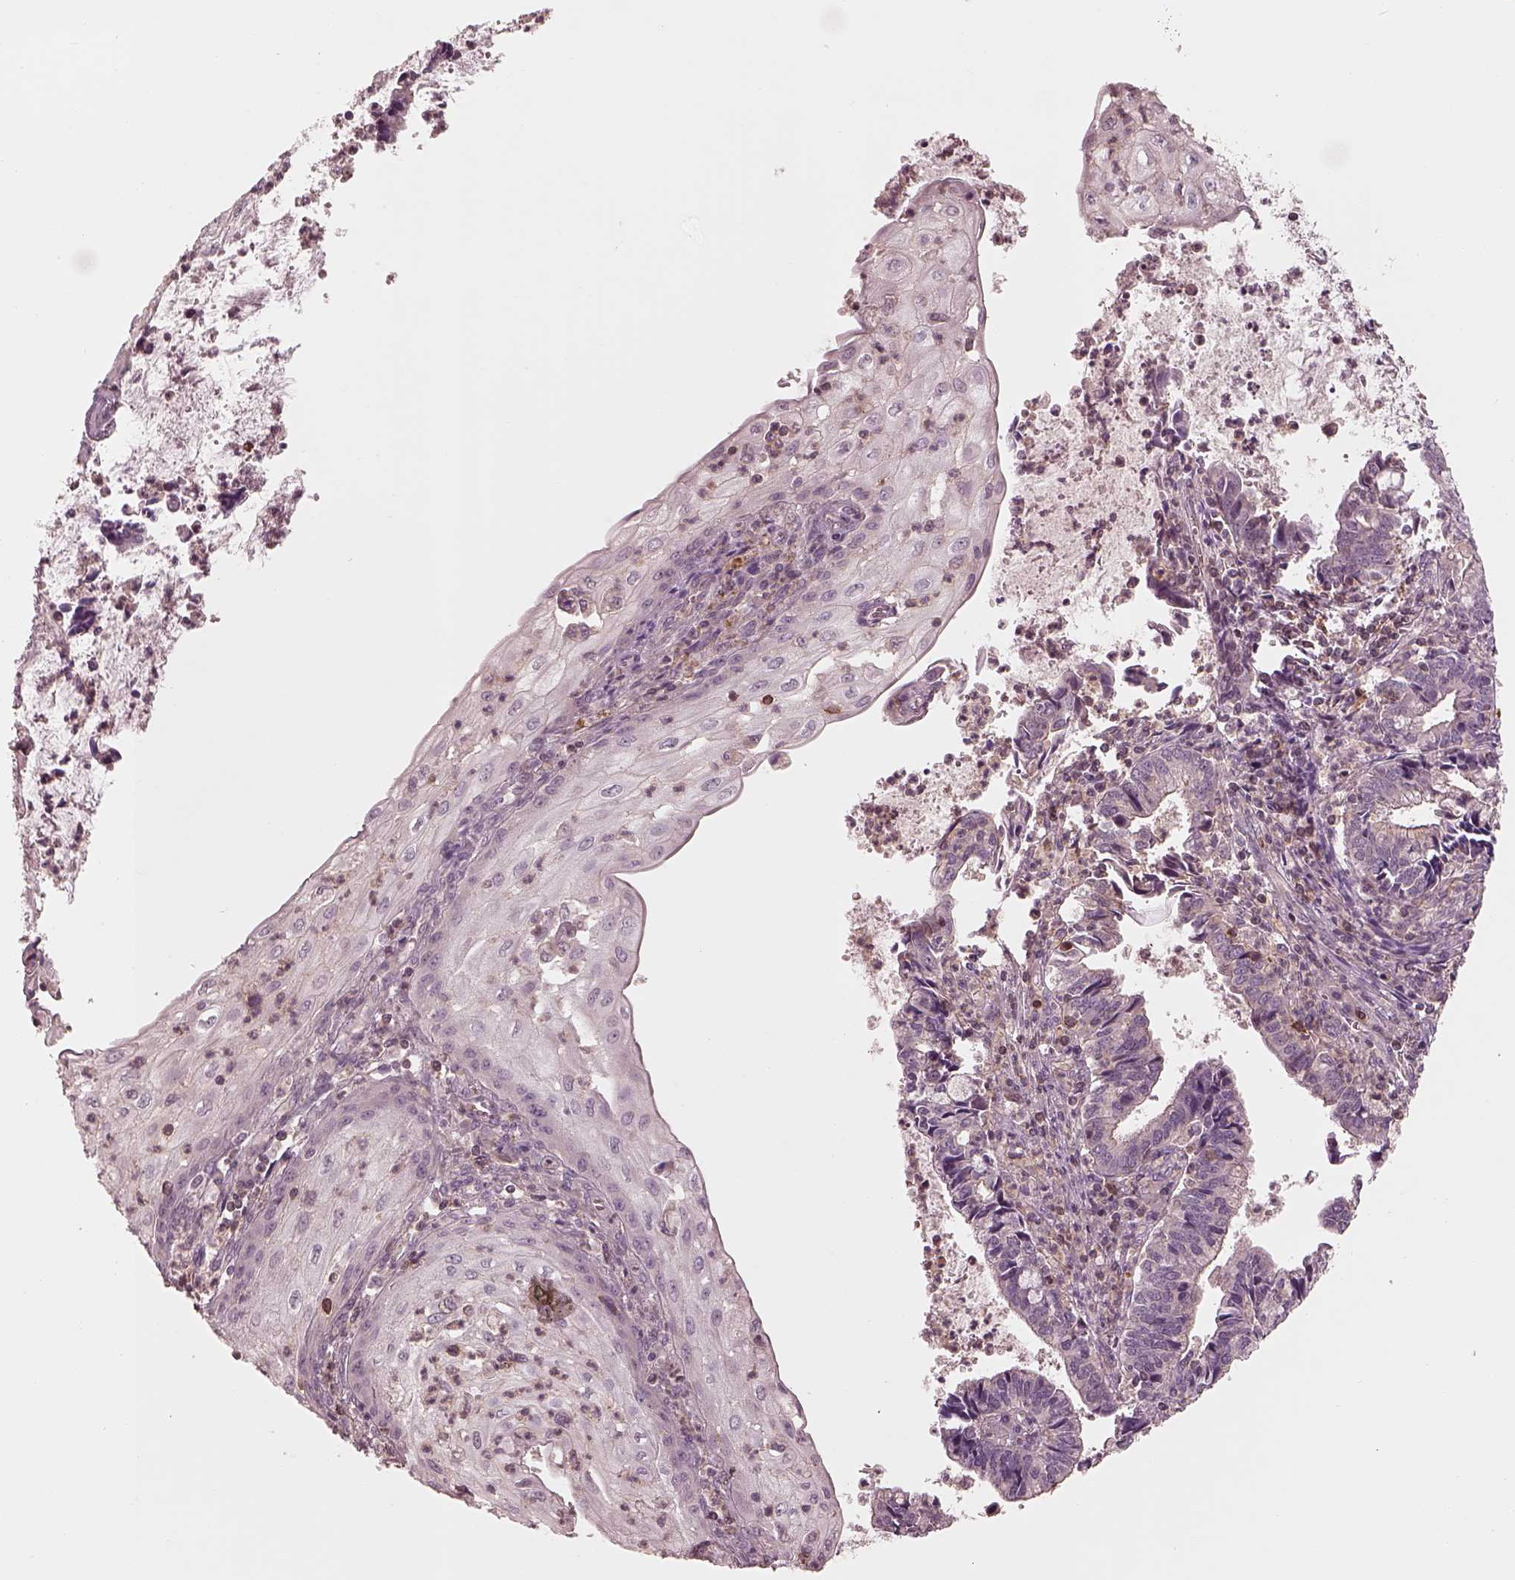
{"staining": {"intensity": "weak", "quantity": "<25%", "location": "cytoplasmic/membranous"}, "tissue": "cervical cancer", "cell_type": "Tumor cells", "image_type": "cancer", "snomed": [{"axis": "morphology", "description": "Adenocarcinoma, NOS"}, {"axis": "topography", "description": "Cervix"}], "caption": "Immunohistochemistry image of human cervical cancer stained for a protein (brown), which demonstrates no expression in tumor cells.", "gene": "FAM107B", "patient": {"sex": "female", "age": 42}}